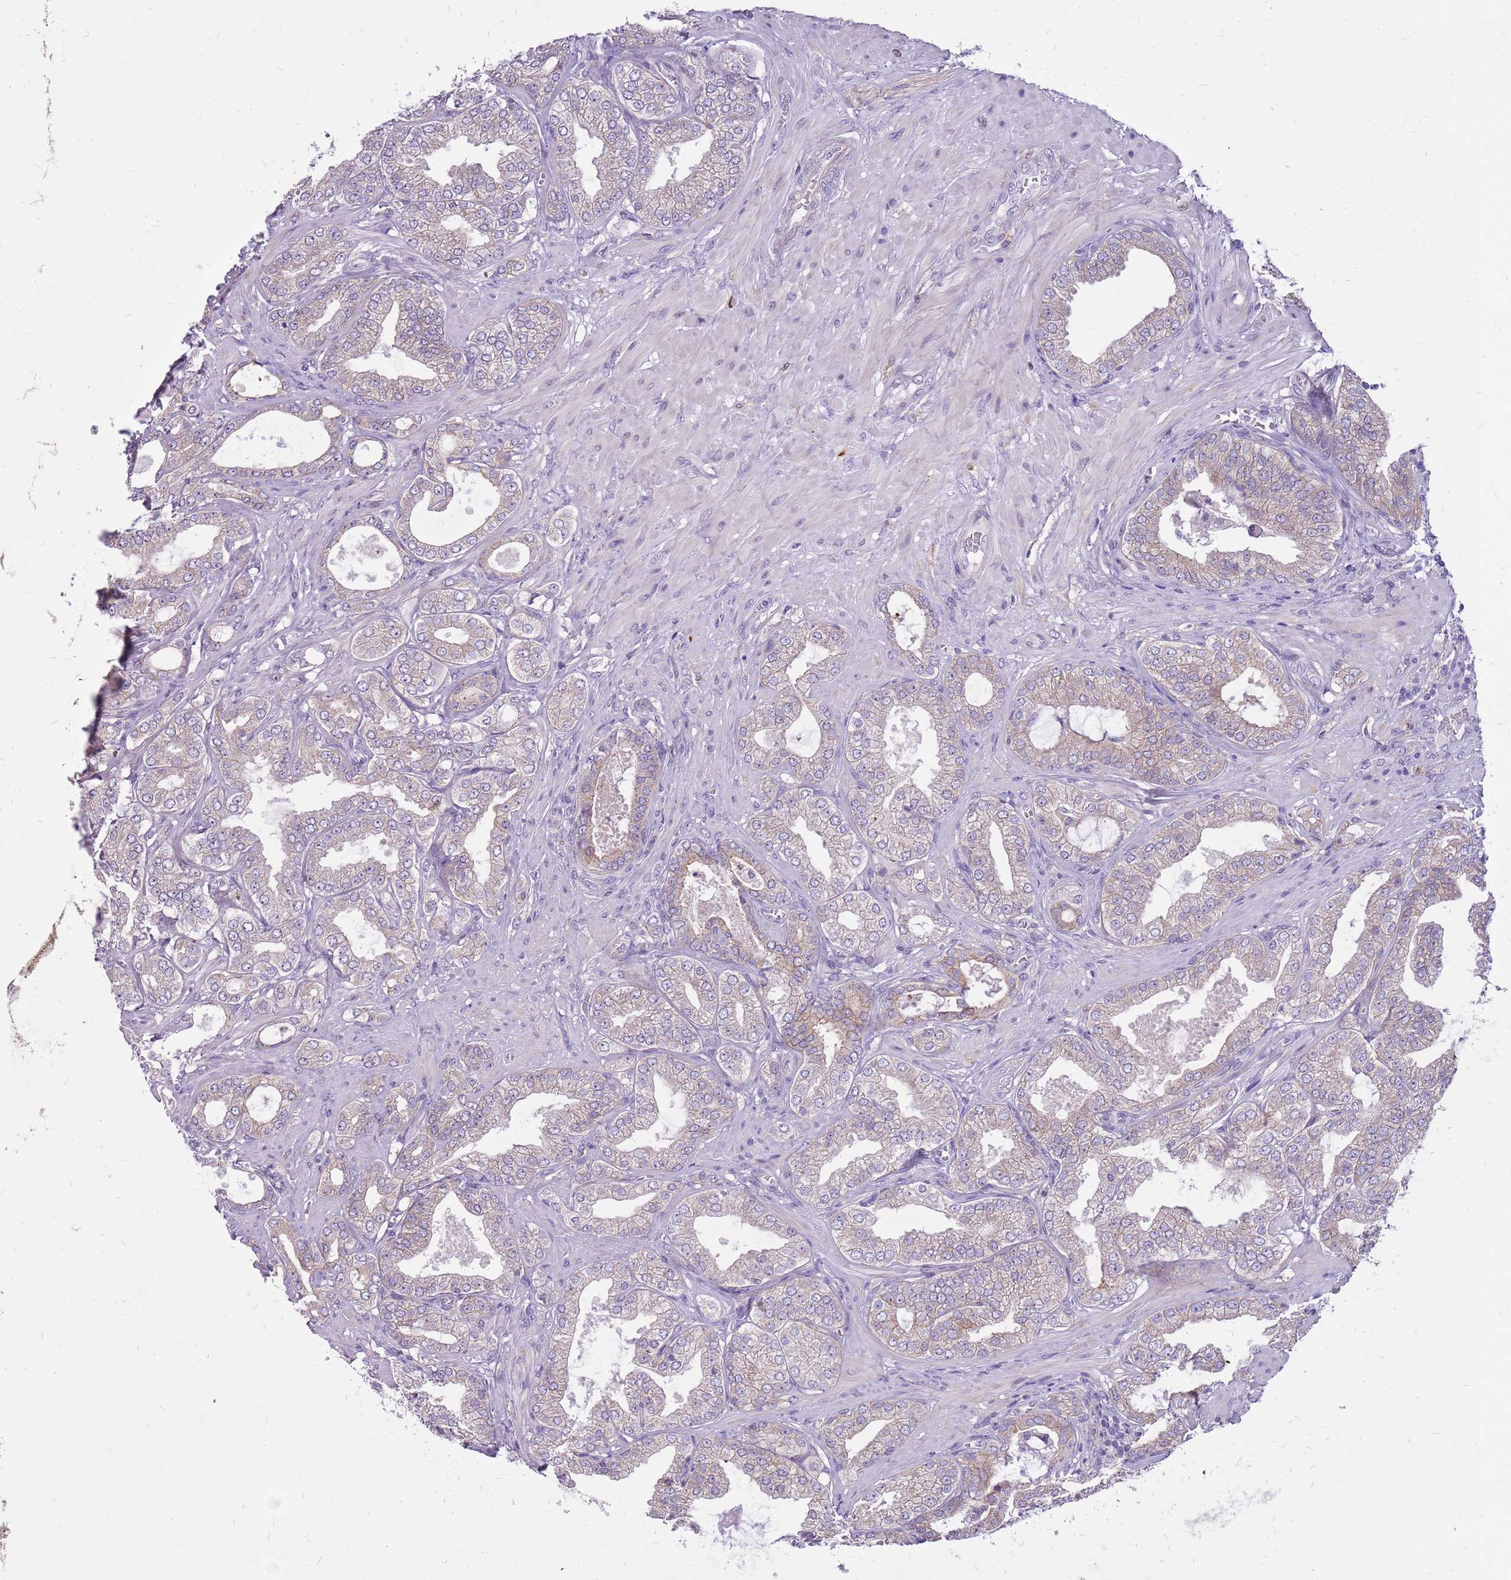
{"staining": {"intensity": "negative", "quantity": "none", "location": "none"}, "tissue": "prostate cancer", "cell_type": "Tumor cells", "image_type": "cancer", "snomed": [{"axis": "morphology", "description": "Adenocarcinoma, Low grade"}, {"axis": "topography", "description": "Prostate"}], "caption": "IHC image of neoplastic tissue: low-grade adenocarcinoma (prostate) stained with DAB (3,3'-diaminobenzidine) reveals no significant protein expression in tumor cells.", "gene": "WDR90", "patient": {"sex": "male", "age": 63}}